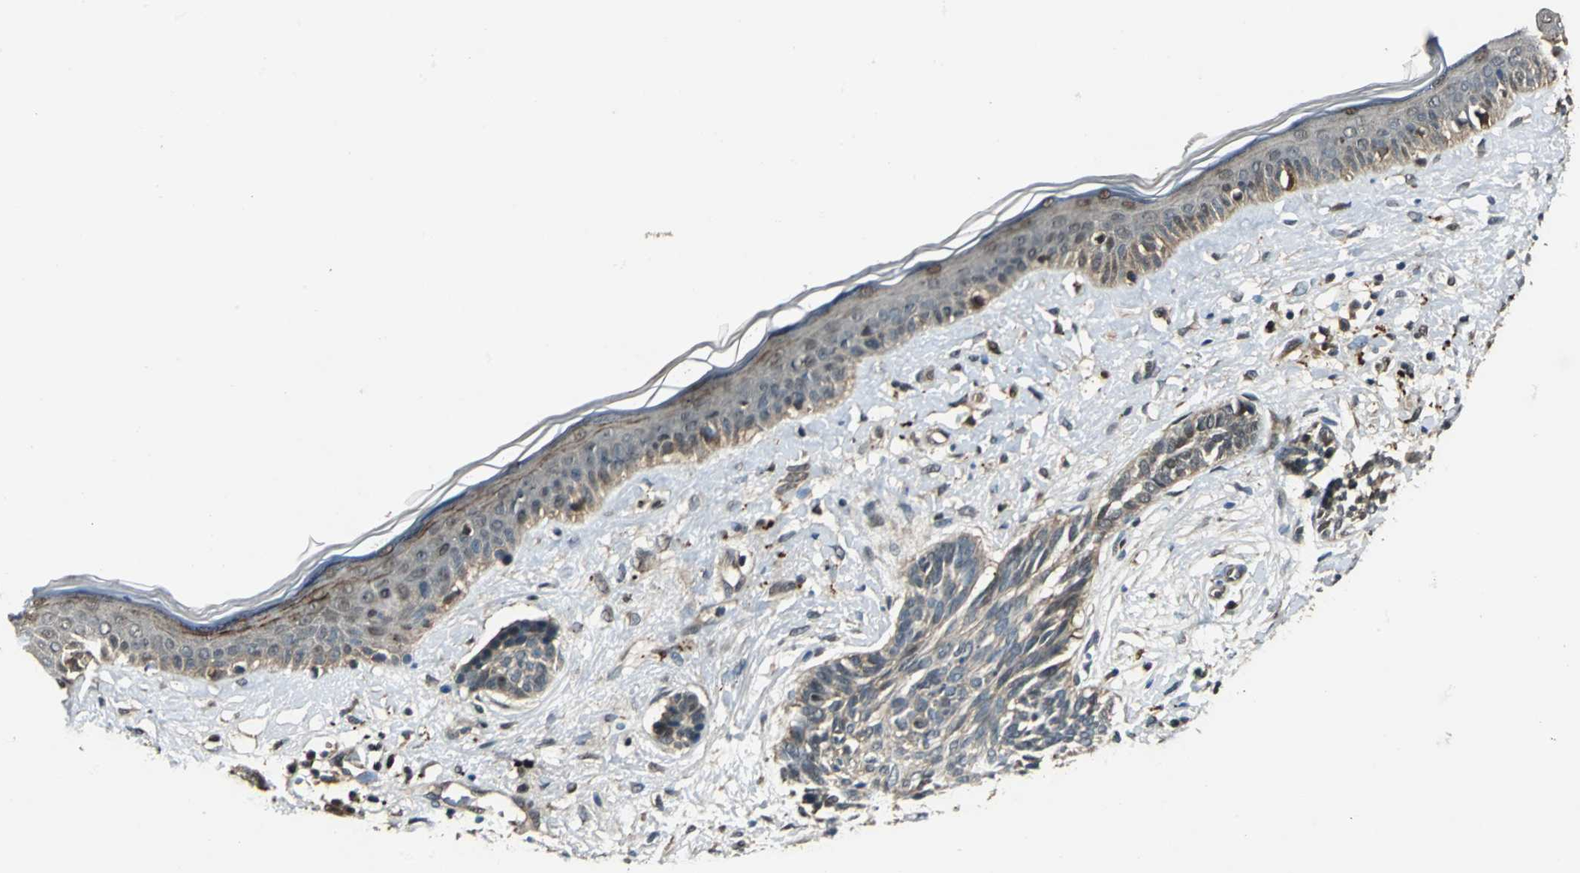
{"staining": {"intensity": "weak", "quantity": ">75%", "location": "cytoplasmic/membranous"}, "tissue": "skin cancer", "cell_type": "Tumor cells", "image_type": "cancer", "snomed": [{"axis": "morphology", "description": "Normal tissue, NOS"}, {"axis": "morphology", "description": "Basal cell carcinoma"}, {"axis": "topography", "description": "Skin"}], "caption": "Skin cancer (basal cell carcinoma) stained for a protein (brown) shows weak cytoplasmic/membranous positive positivity in approximately >75% of tumor cells.", "gene": "PPP1R13L", "patient": {"sex": "male", "age": 63}}